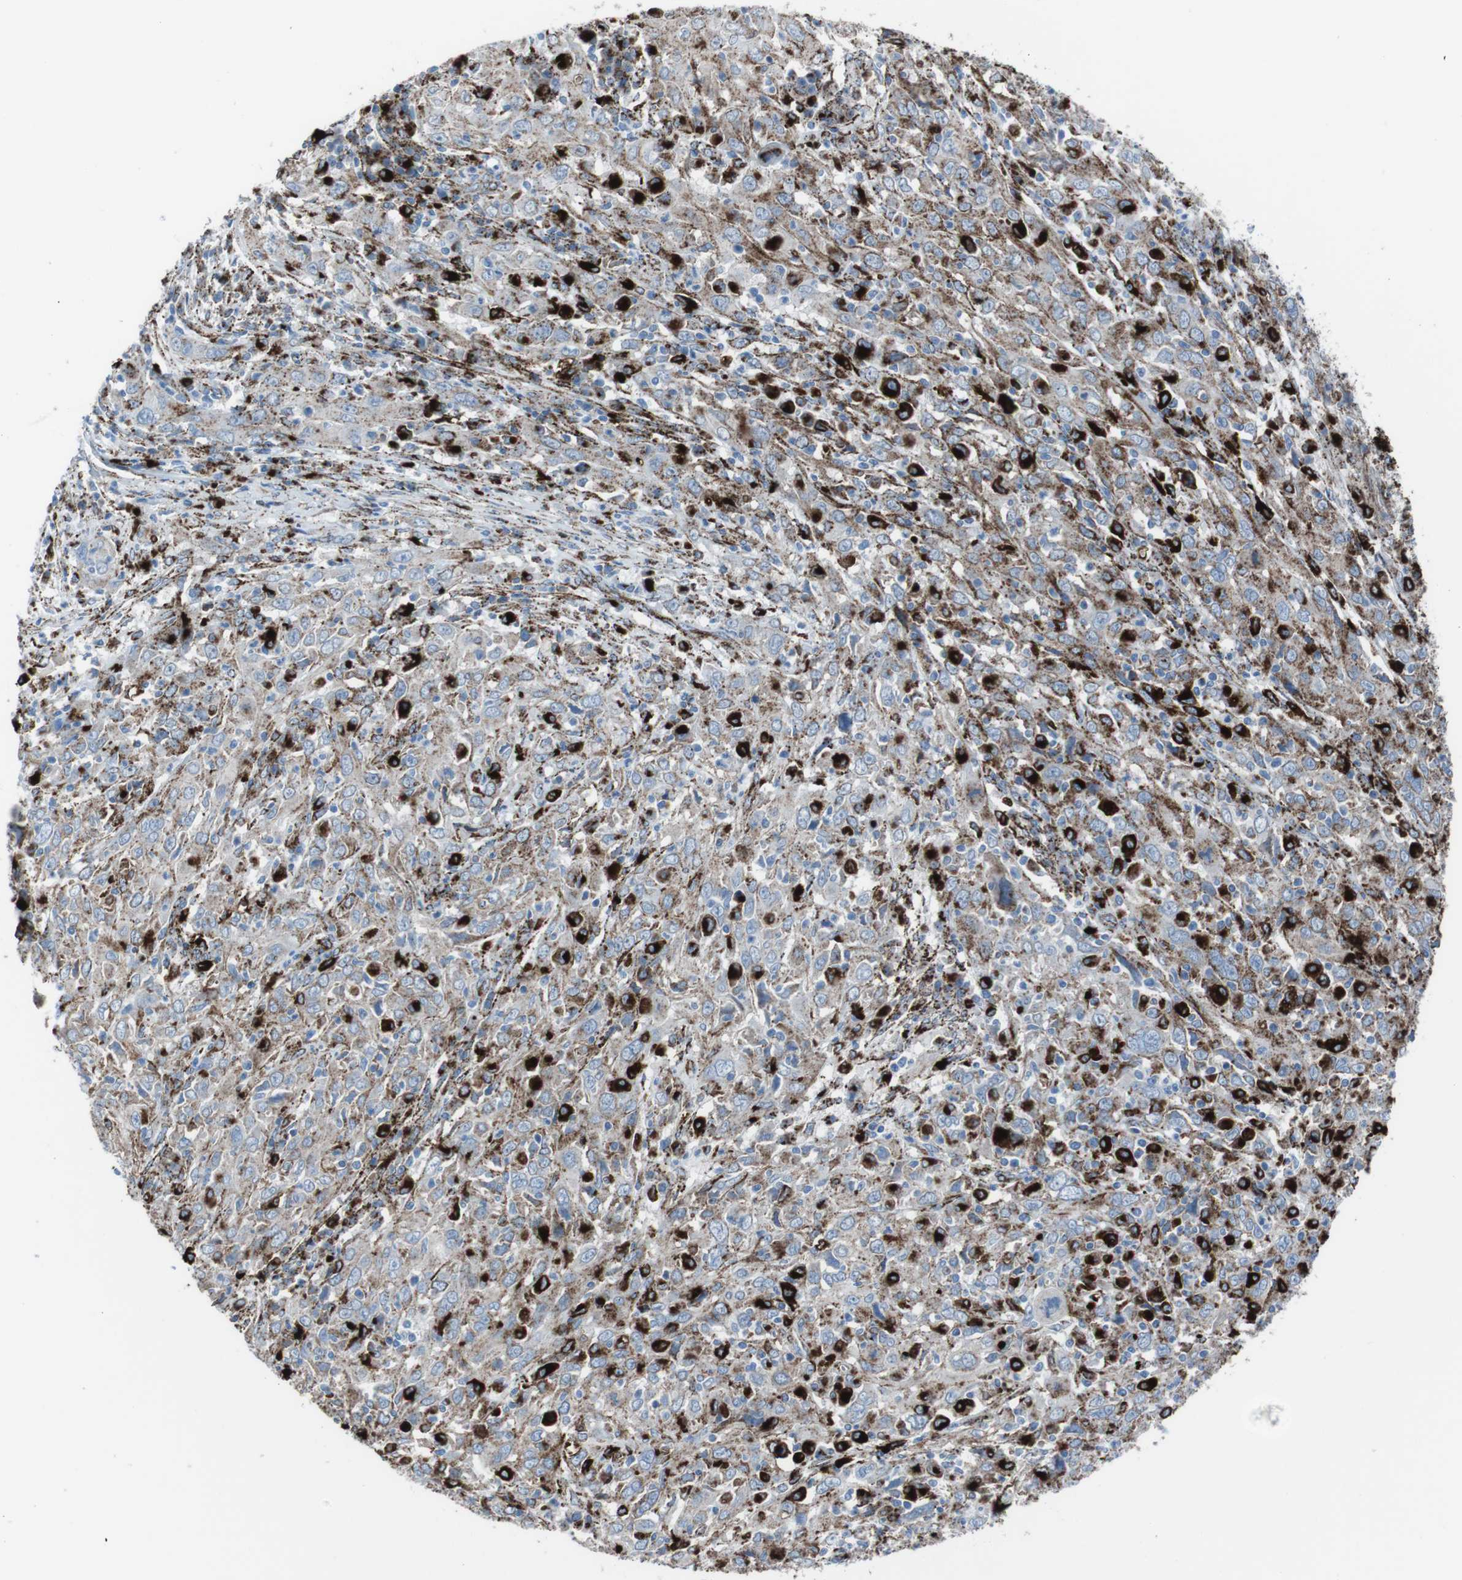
{"staining": {"intensity": "moderate", "quantity": "25%-75%", "location": "cytoplasmic/membranous"}, "tissue": "cervical cancer", "cell_type": "Tumor cells", "image_type": "cancer", "snomed": [{"axis": "morphology", "description": "Squamous cell carcinoma, NOS"}, {"axis": "topography", "description": "Cervix"}], "caption": "A high-resolution image shows IHC staining of cervical squamous cell carcinoma, which reveals moderate cytoplasmic/membranous staining in approximately 25%-75% of tumor cells.", "gene": "SCARB2", "patient": {"sex": "female", "age": 46}}